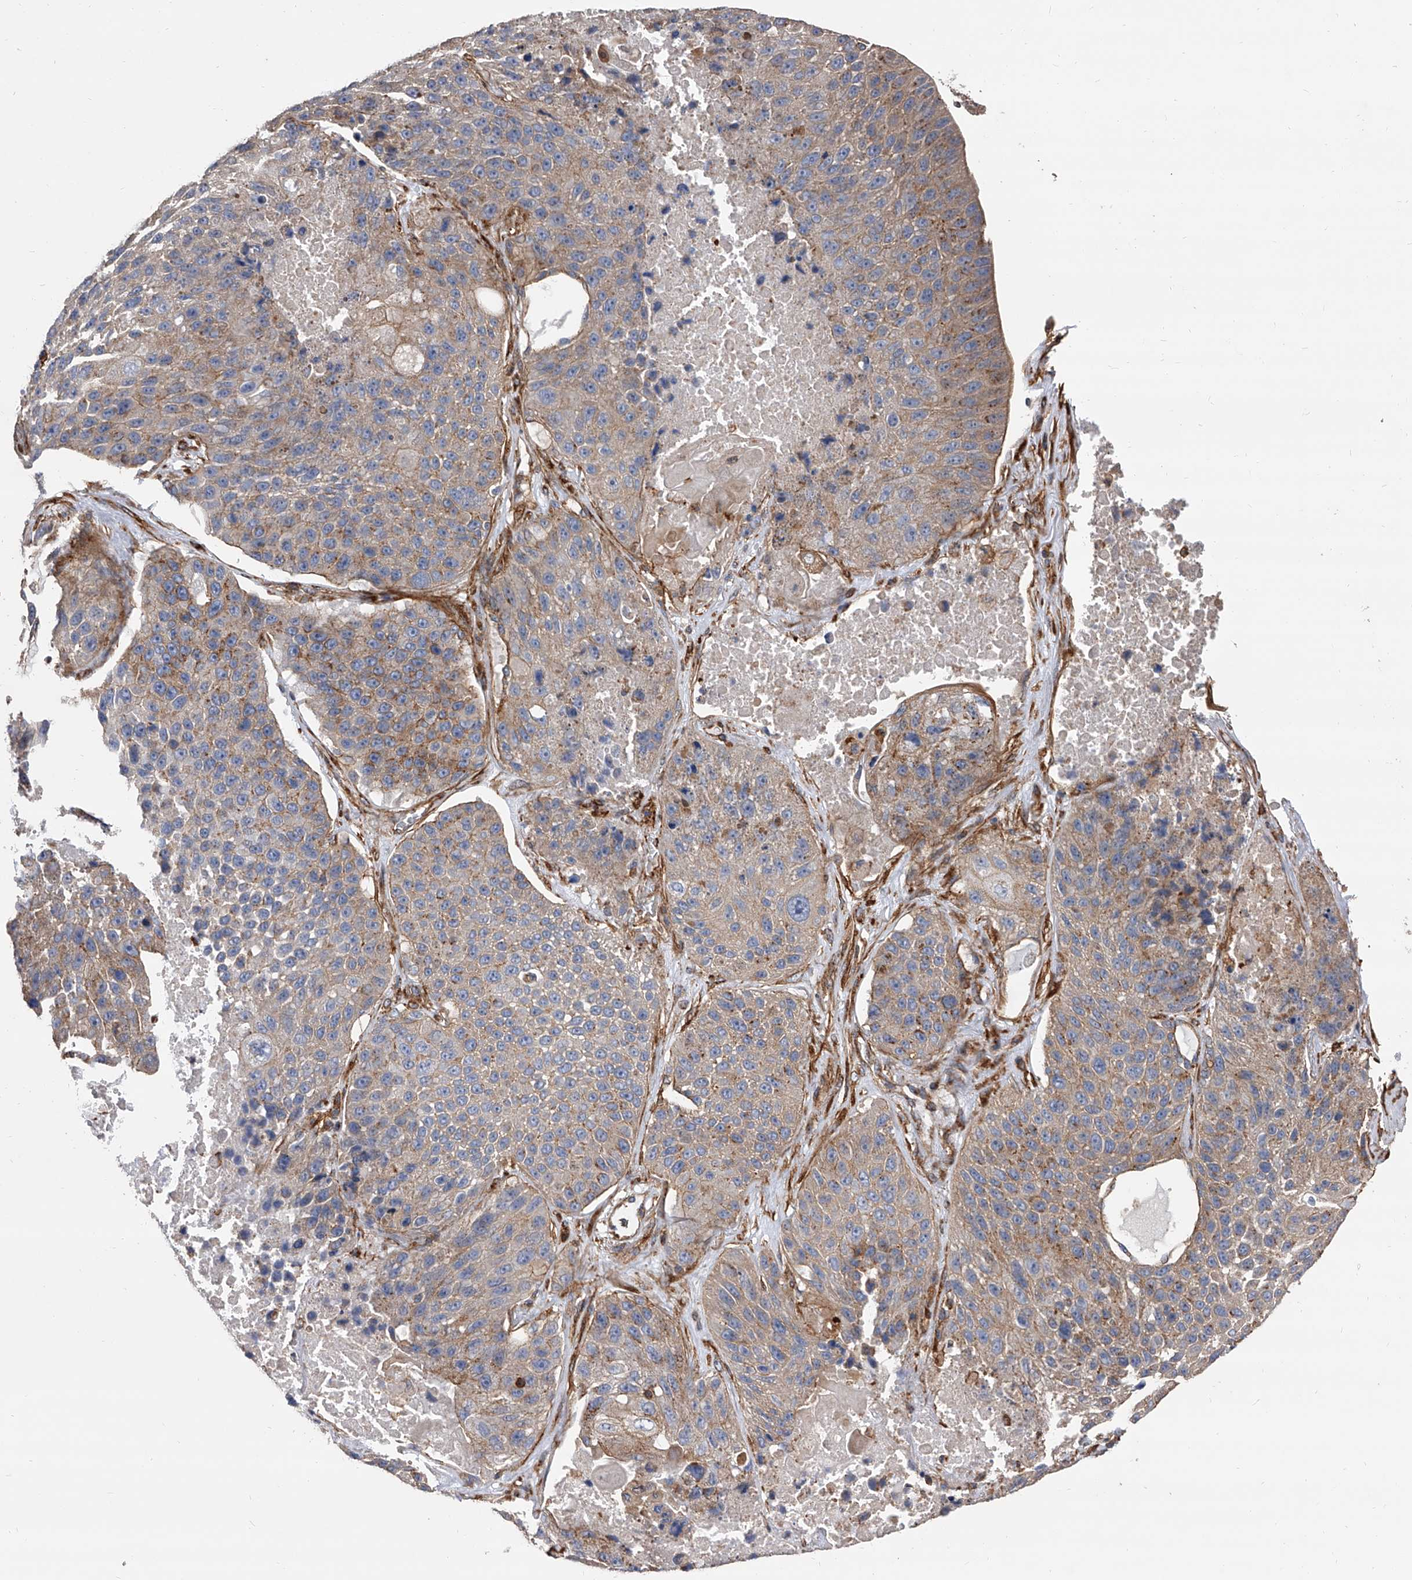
{"staining": {"intensity": "weak", "quantity": "25%-75%", "location": "cytoplasmic/membranous"}, "tissue": "lung cancer", "cell_type": "Tumor cells", "image_type": "cancer", "snomed": [{"axis": "morphology", "description": "Squamous cell carcinoma, NOS"}, {"axis": "topography", "description": "Lung"}], "caption": "IHC image of neoplastic tissue: squamous cell carcinoma (lung) stained using IHC exhibits low levels of weak protein expression localized specifically in the cytoplasmic/membranous of tumor cells, appearing as a cytoplasmic/membranous brown color.", "gene": "PISD", "patient": {"sex": "male", "age": 61}}